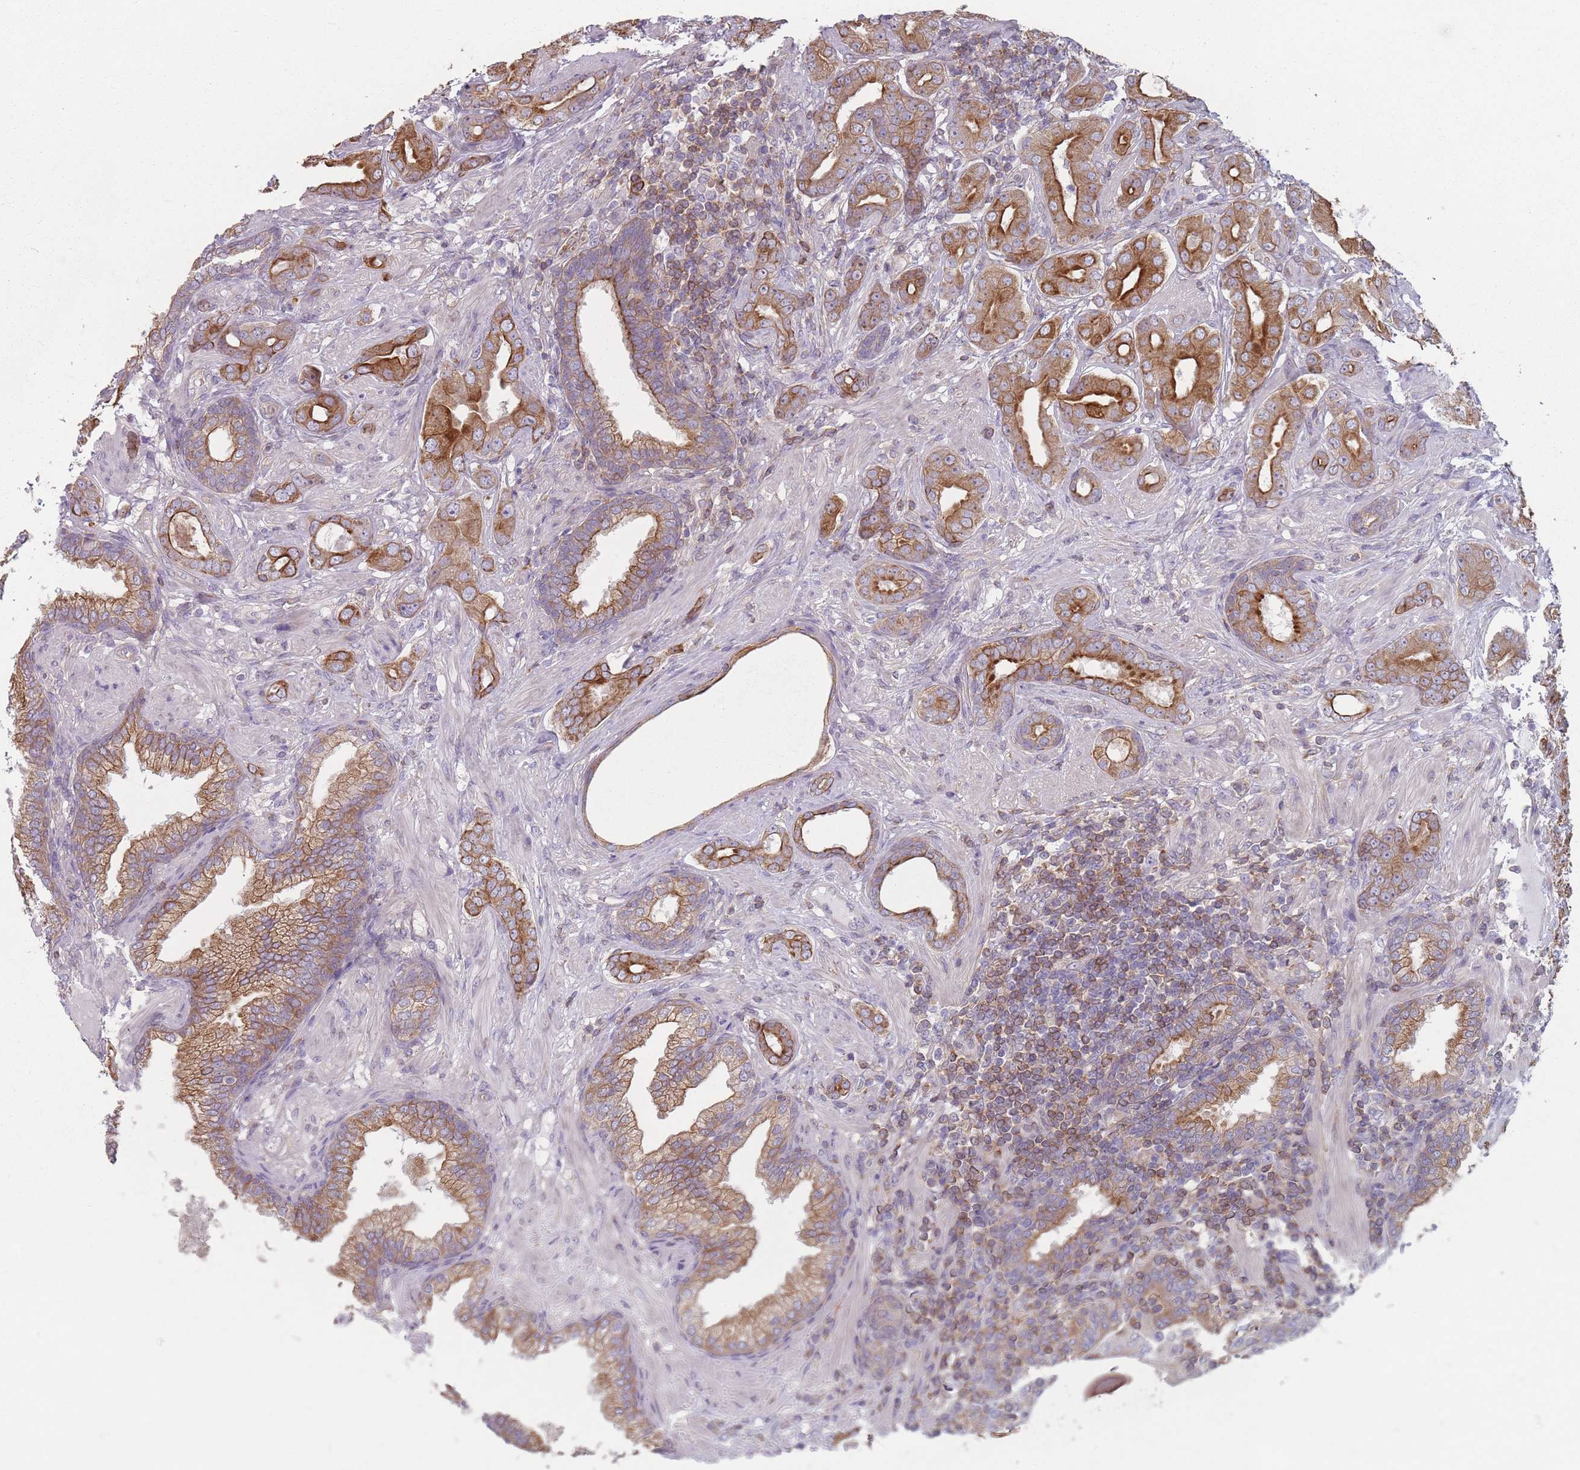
{"staining": {"intensity": "strong", "quantity": ">75%", "location": "cytoplasmic/membranous"}, "tissue": "prostate cancer", "cell_type": "Tumor cells", "image_type": "cancer", "snomed": [{"axis": "morphology", "description": "Adenocarcinoma, Low grade"}, {"axis": "topography", "description": "Prostate"}], "caption": "Protein staining of adenocarcinoma (low-grade) (prostate) tissue reveals strong cytoplasmic/membranous staining in about >75% of tumor cells.", "gene": "HSBP1L1", "patient": {"sex": "male", "age": 57}}